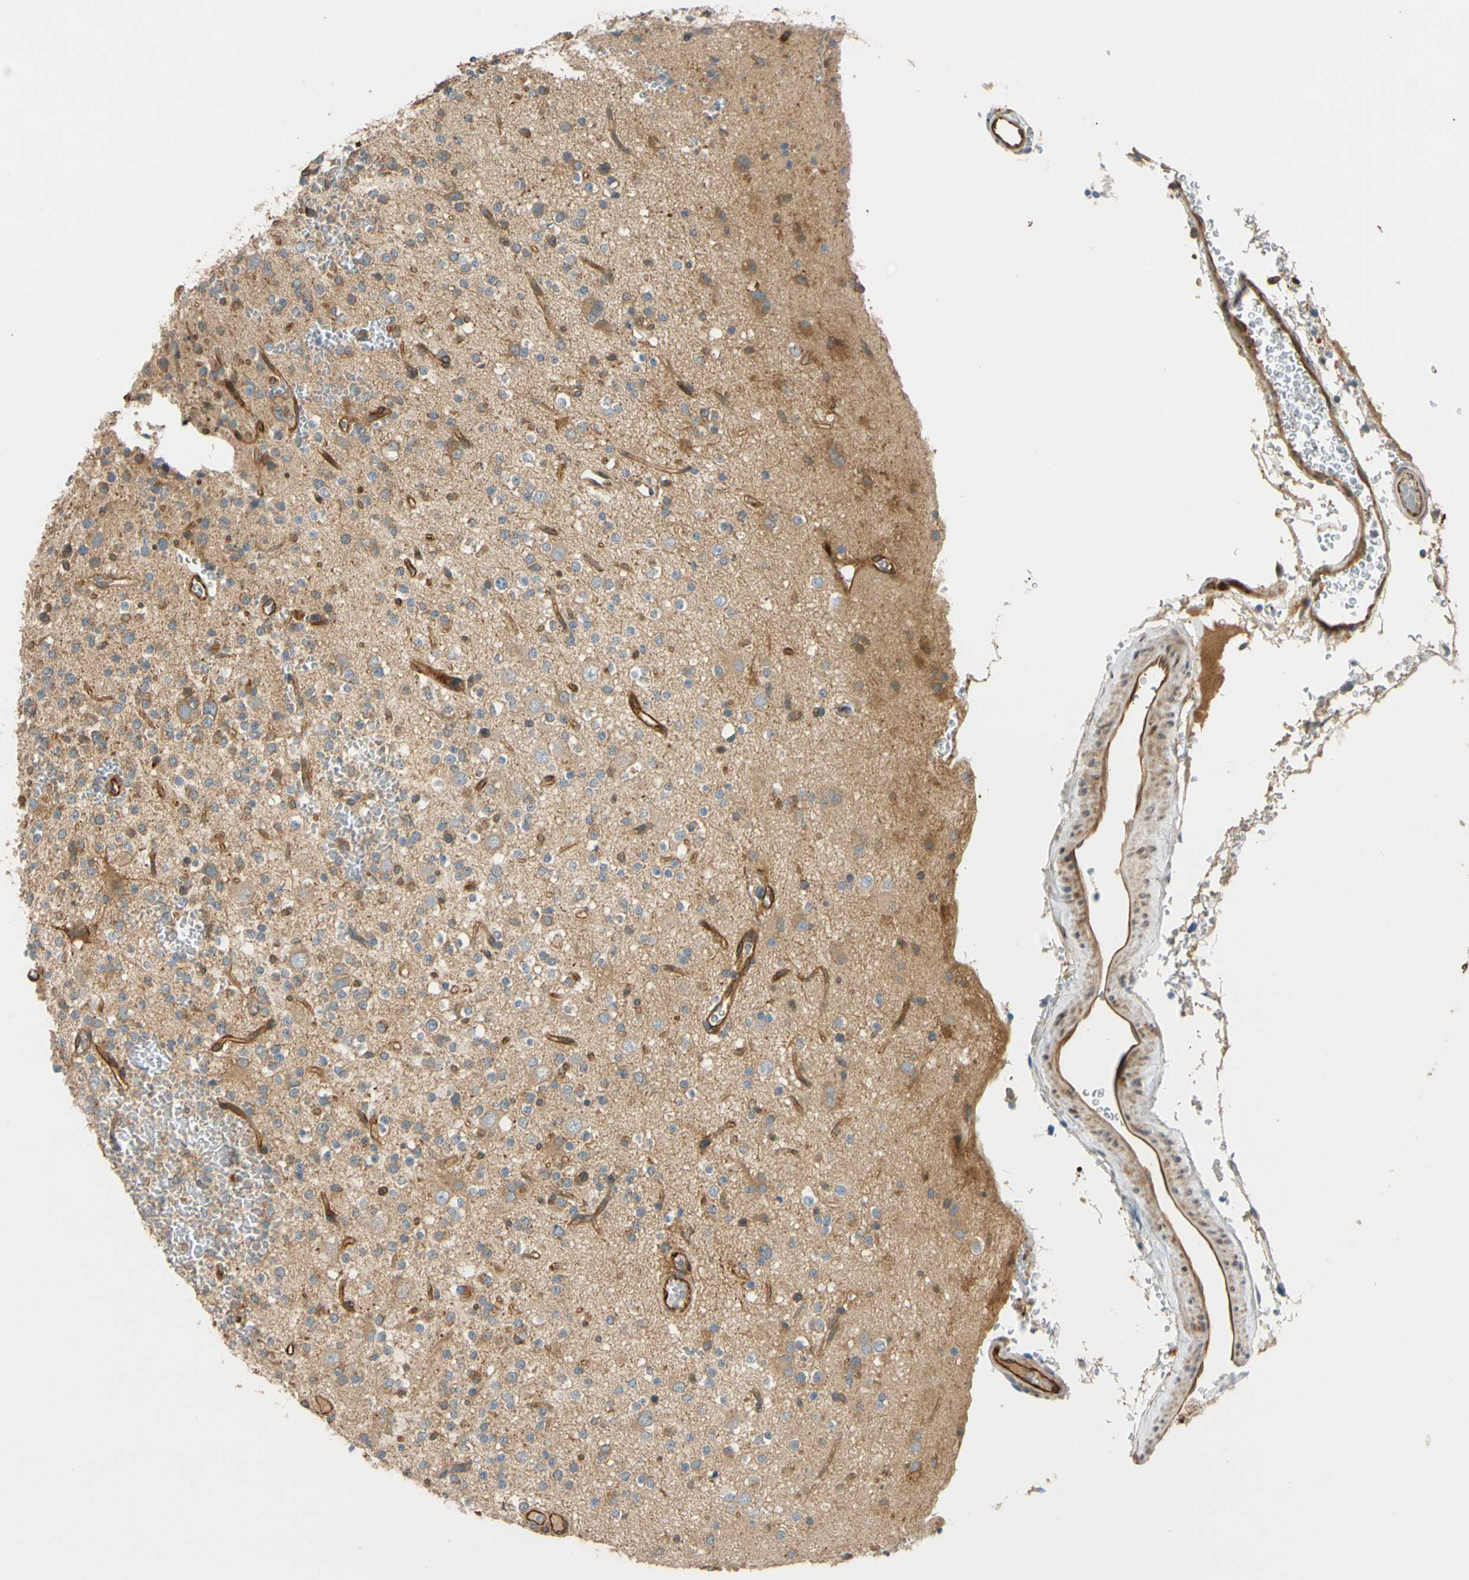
{"staining": {"intensity": "moderate", "quantity": ">75%", "location": "cytoplasmic/membranous"}, "tissue": "glioma", "cell_type": "Tumor cells", "image_type": "cancer", "snomed": [{"axis": "morphology", "description": "Glioma, malignant, High grade"}, {"axis": "topography", "description": "Brain"}], "caption": "The photomicrograph displays immunohistochemical staining of high-grade glioma (malignant). There is moderate cytoplasmic/membranous positivity is identified in about >75% of tumor cells. (IHC, brightfield microscopy, high magnification).", "gene": "PARP14", "patient": {"sex": "male", "age": 47}}